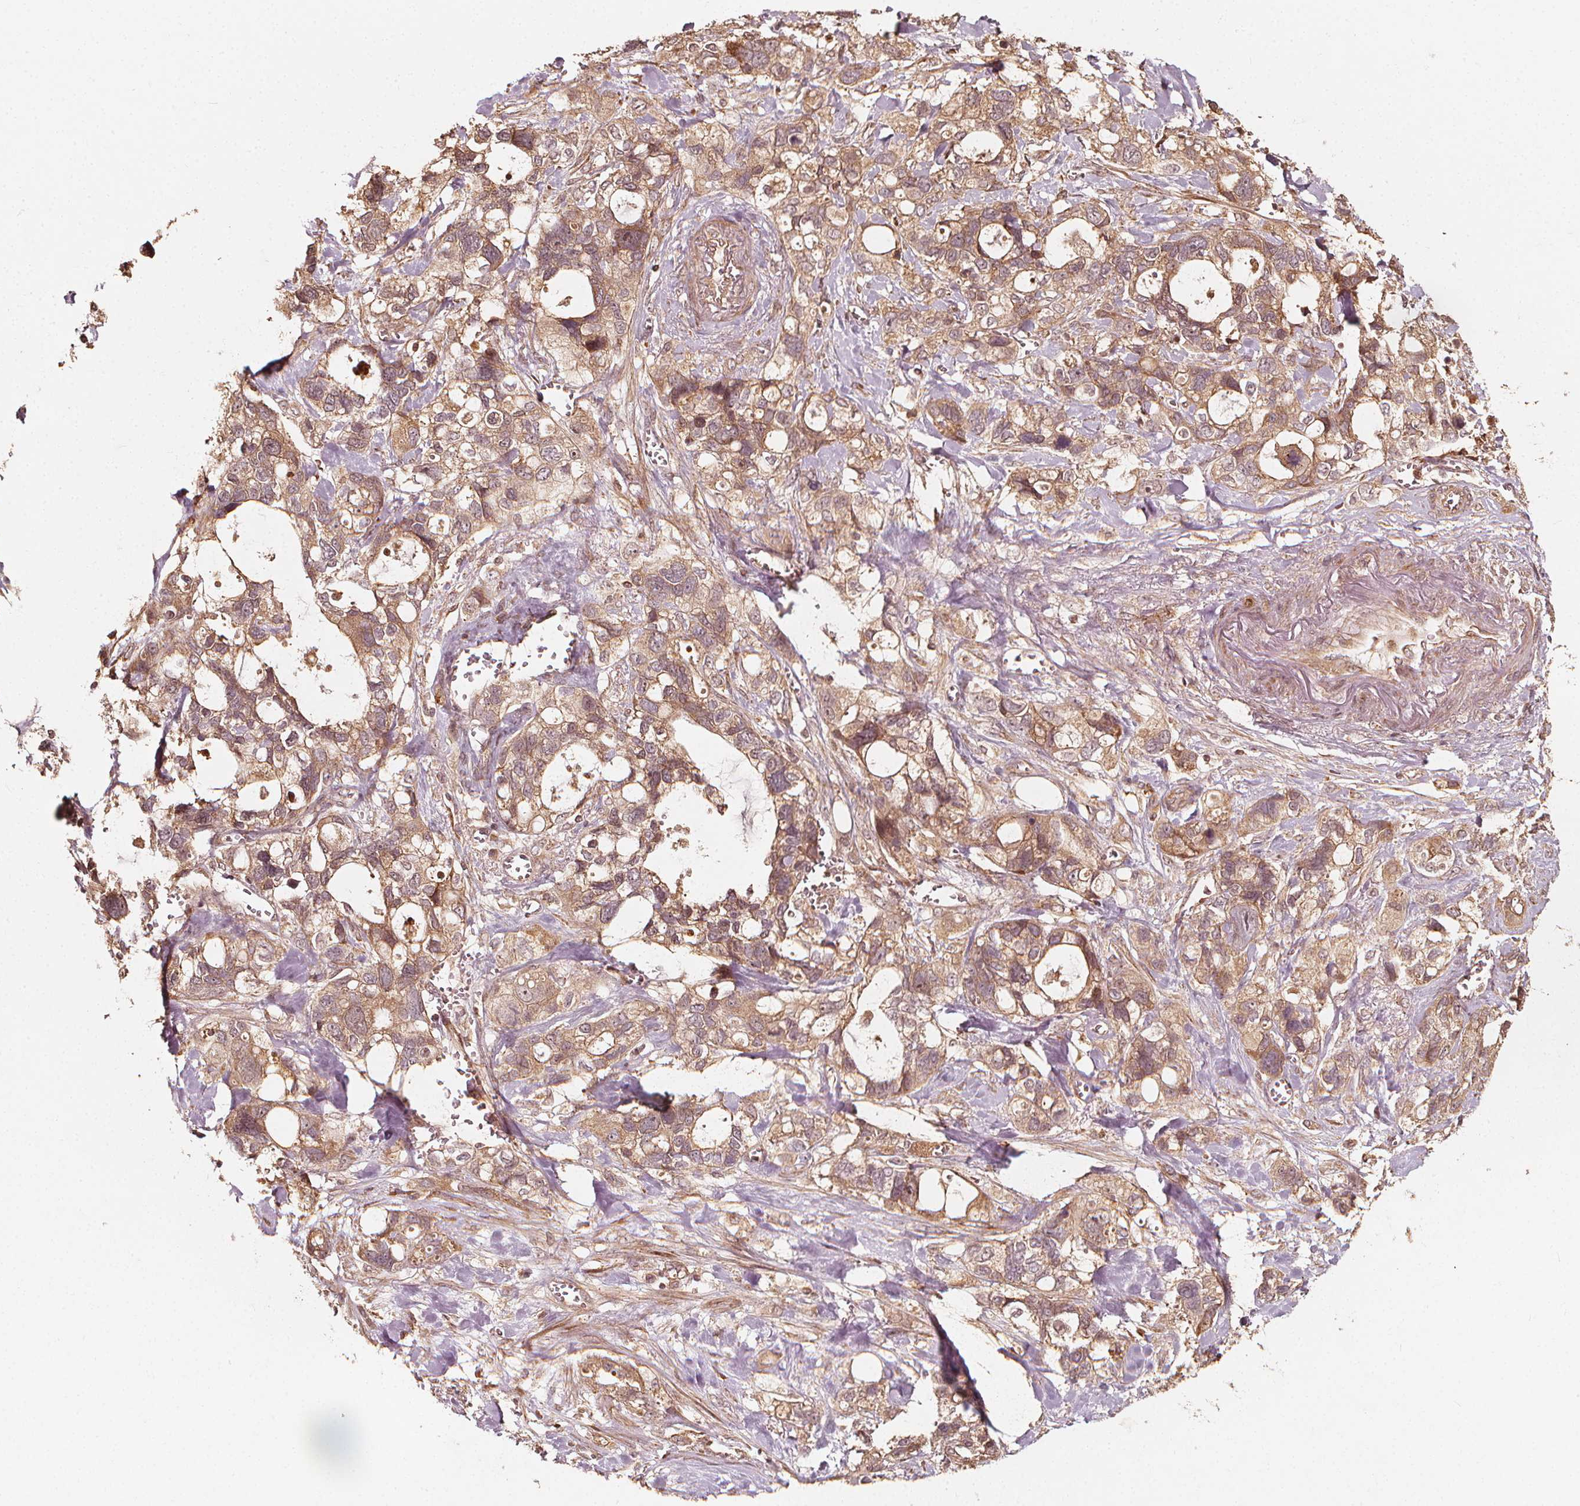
{"staining": {"intensity": "weak", "quantity": ">75%", "location": "cytoplasmic/membranous"}, "tissue": "stomach cancer", "cell_type": "Tumor cells", "image_type": "cancer", "snomed": [{"axis": "morphology", "description": "Adenocarcinoma, NOS"}, {"axis": "topography", "description": "Stomach, upper"}], "caption": "High-magnification brightfield microscopy of stomach cancer (adenocarcinoma) stained with DAB (3,3'-diaminobenzidine) (brown) and counterstained with hematoxylin (blue). tumor cells exhibit weak cytoplasmic/membranous positivity is appreciated in approximately>75% of cells.", "gene": "NPC1", "patient": {"sex": "female", "age": 81}}